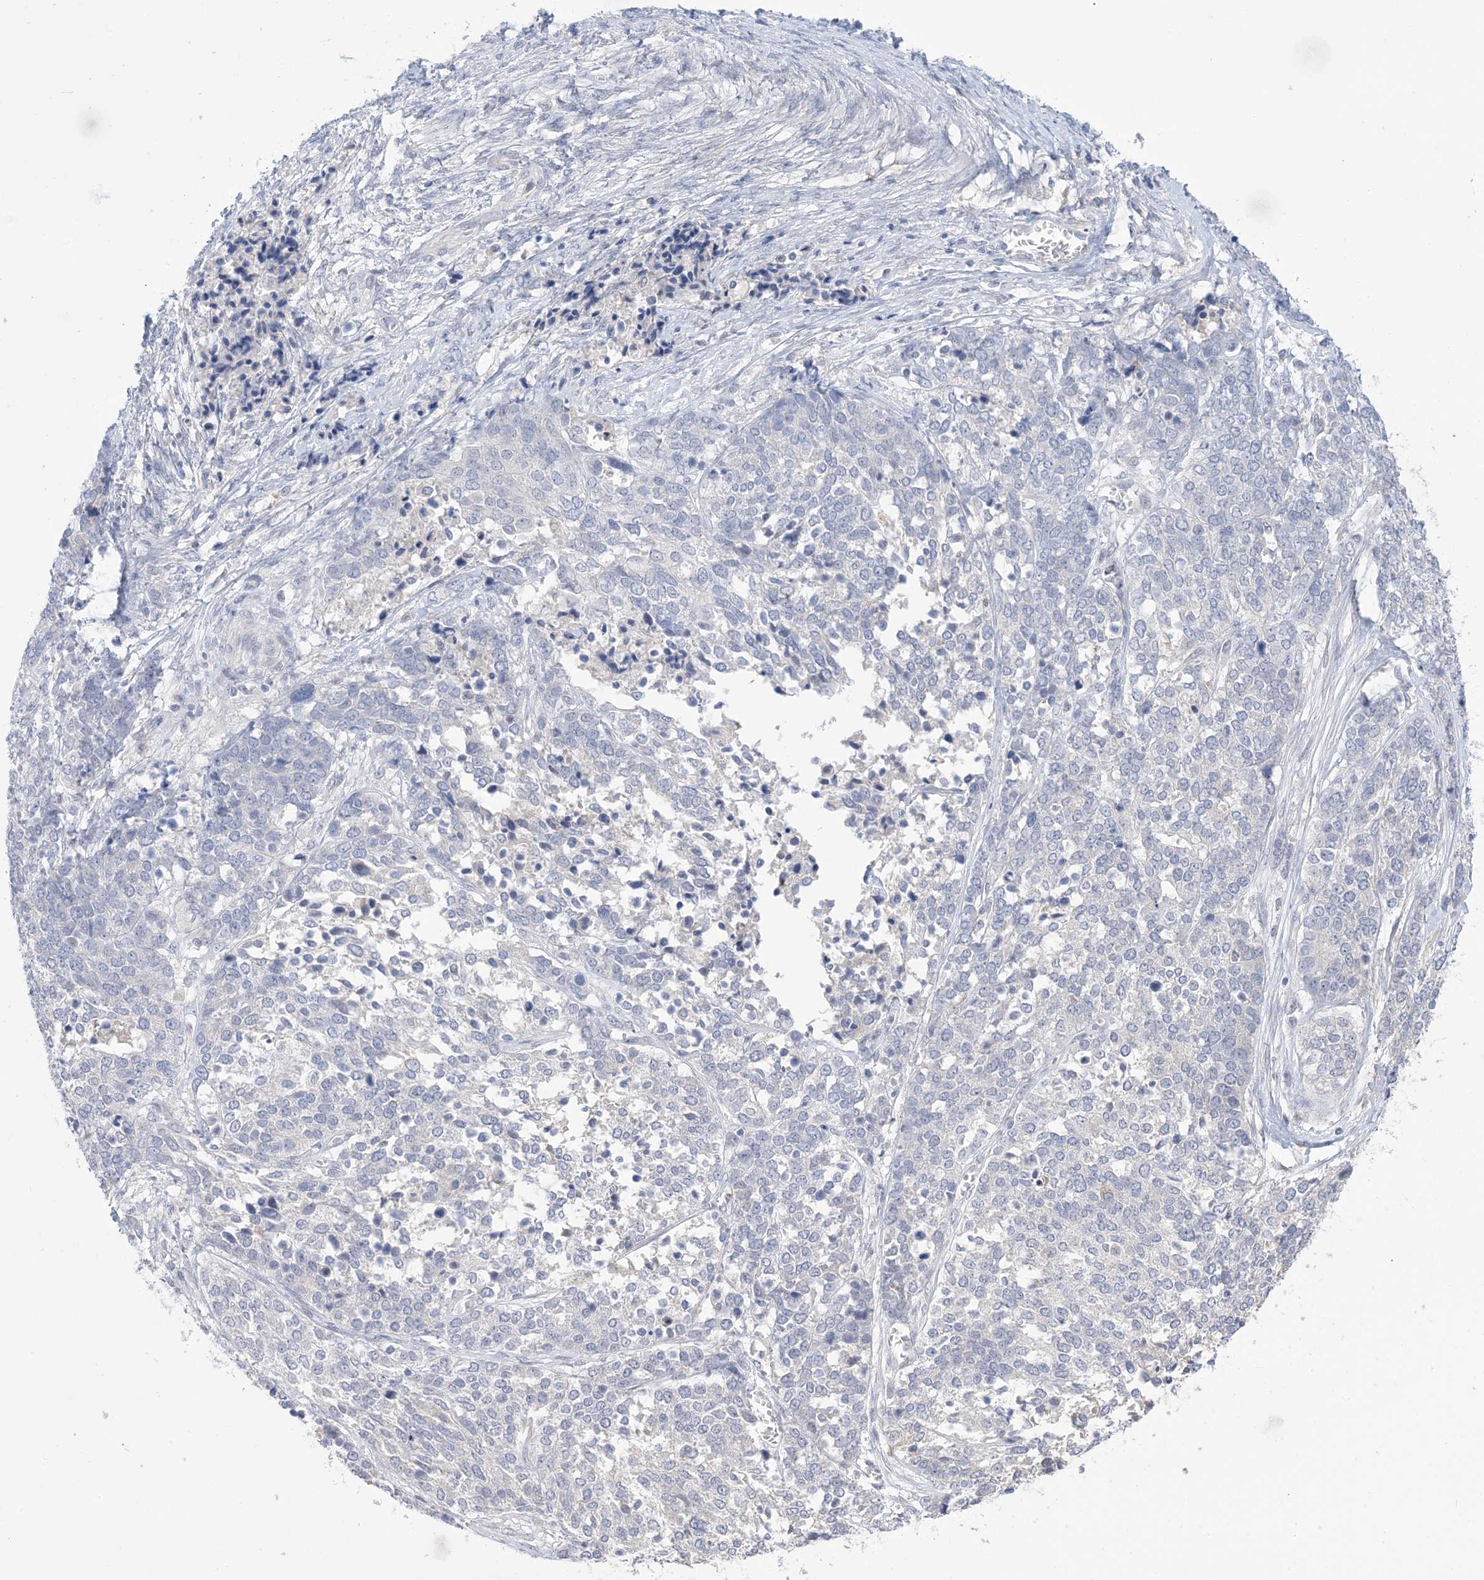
{"staining": {"intensity": "negative", "quantity": "none", "location": "none"}, "tissue": "ovarian cancer", "cell_type": "Tumor cells", "image_type": "cancer", "snomed": [{"axis": "morphology", "description": "Cystadenocarcinoma, serous, NOS"}, {"axis": "topography", "description": "Ovary"}], "caption": "There is no significant expression in tumor cells of ovarian cancer (serous cystadenocarcinoma). (Stains: DAB (3,3'-diaminobenzidine) immunohistochemistry (IHC) with hematoxylin counter stain, Microscopy: brightfield microscopy at high magnification).", "gene": "TTYH1", "patient": {"sex": "female", "age": 44}}